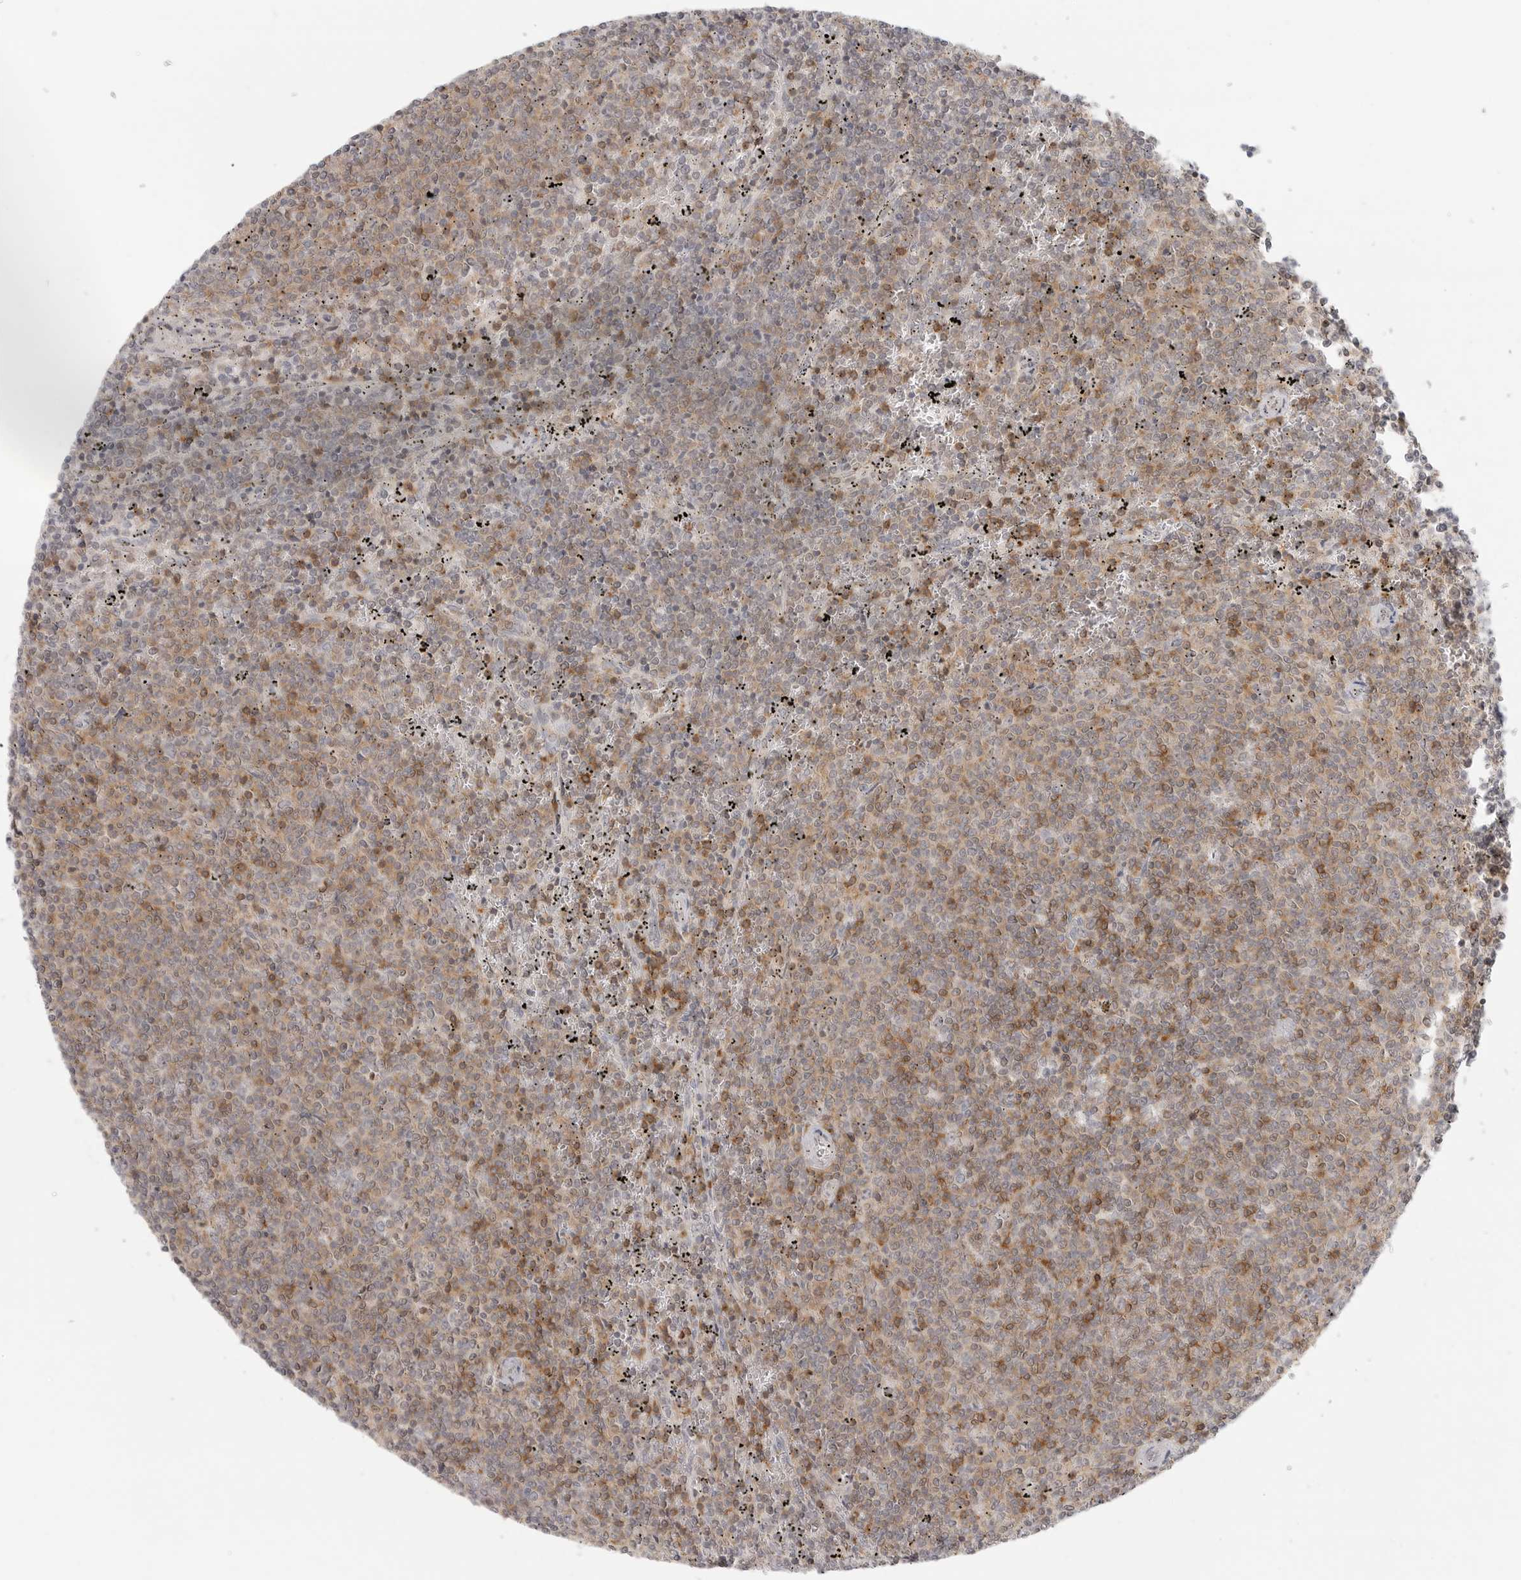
{"staining": {"intensity": "moderate", "quantity": "25%-75%", "location": "cytoplasmic/membranous"}, "tissue": "lymphoma", "cell_type": "Tumor cells", "image_type": "cancer", "snomed": [{"axis": "morphology", "description": "Malignant lymphoma, non-Hodgkin's type, Low grade"}, {"axis": "topography", "description": "Spleen"}], "caption": "Tumor cells demonstrate moderate cytoplasmic/membranous expression in approximately 25%-75% of cells in lymphoma.", "gene": "SH3KBP1", "patient": {"sex": "female", "age": 50}}